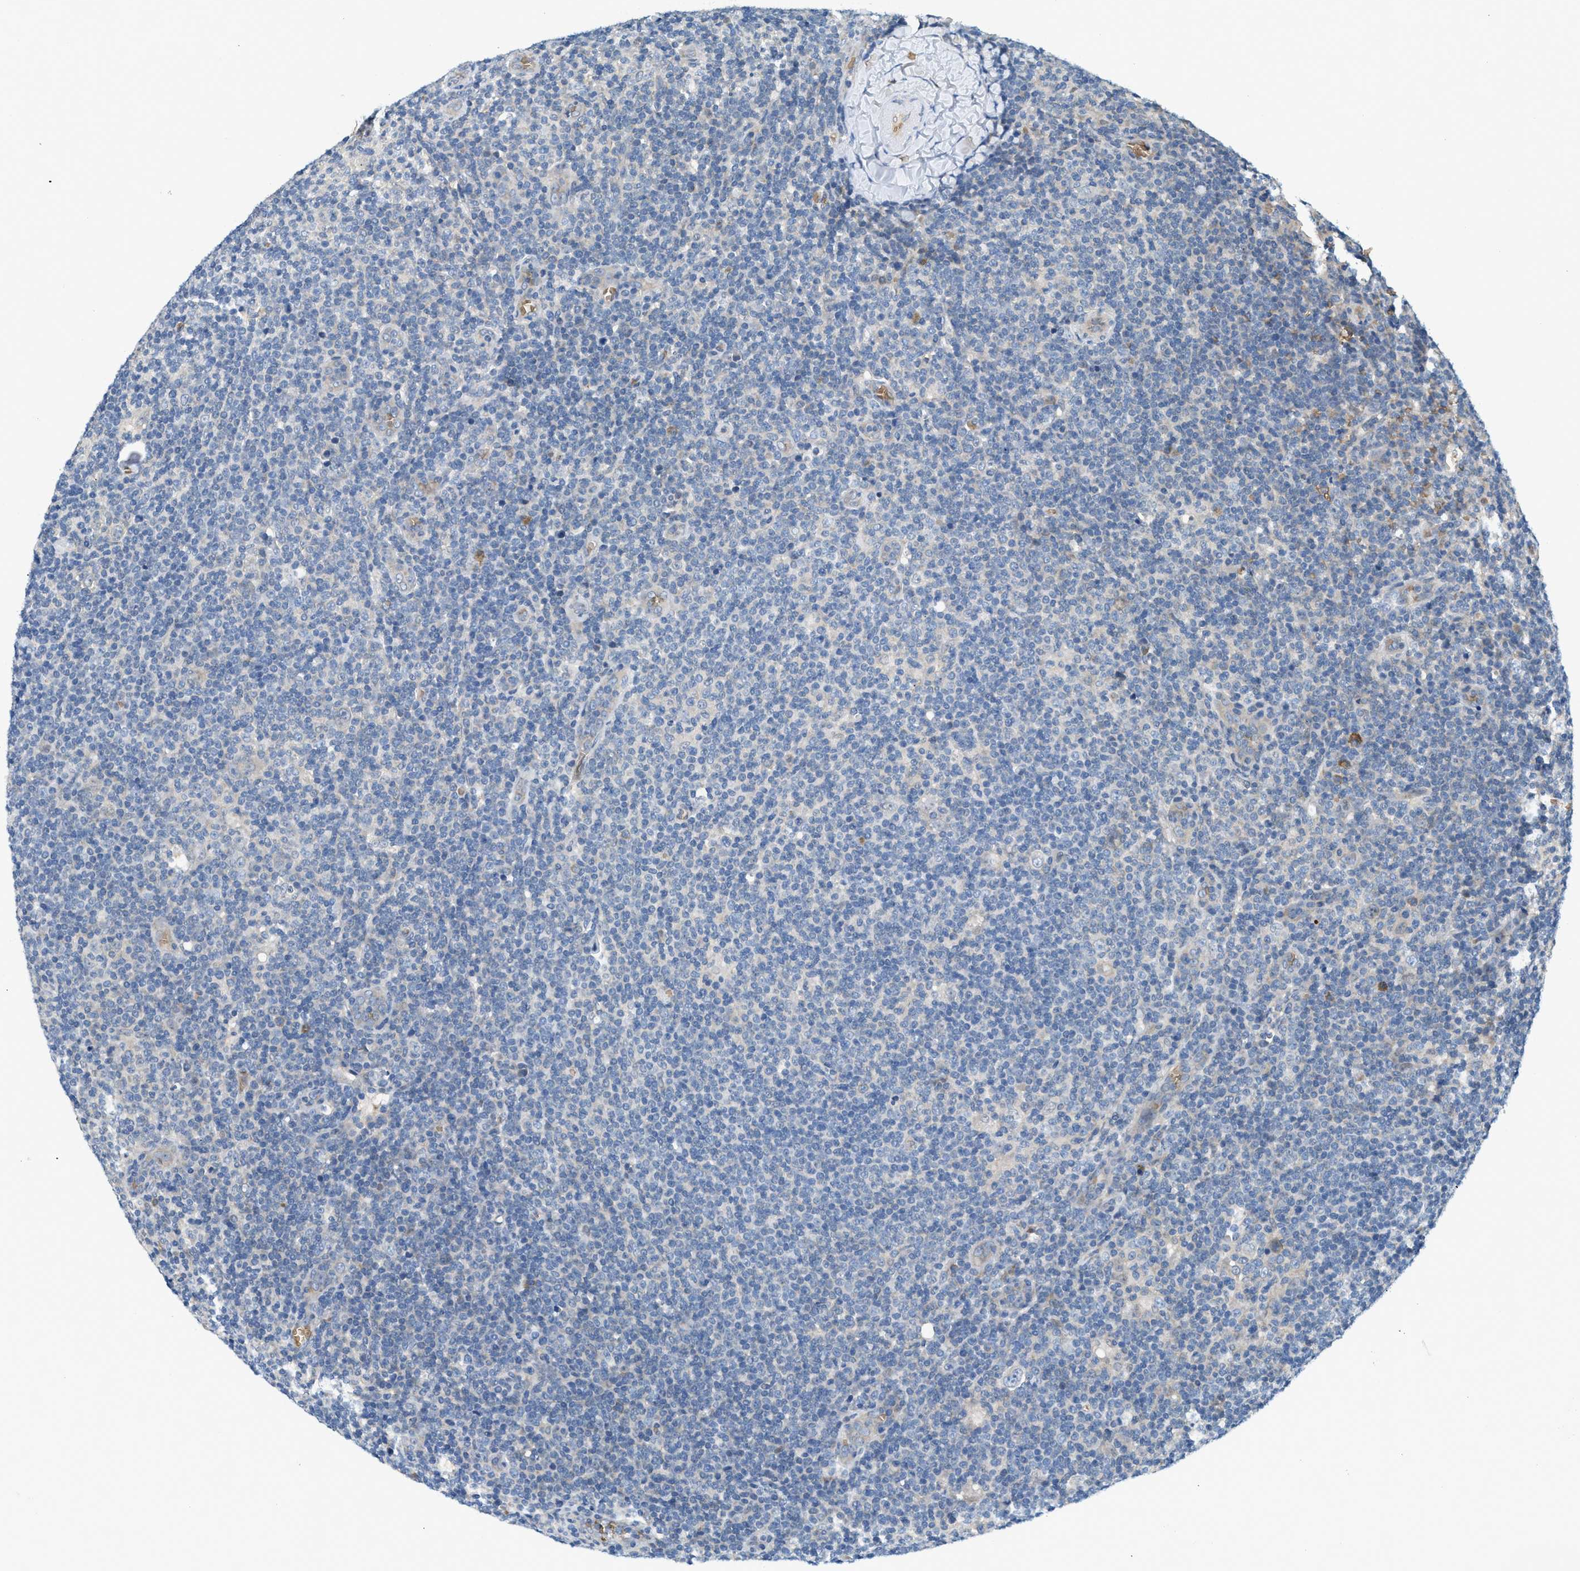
{"staining": {"intensity": "negative", "quantity": "none", "location": "none"}, "tissue": "lymphoma", "cell_type": "Tumor cells", "image_type": "cancer", "snomed": [{"axis": "morphology", "description": "Hodgkin's disease, NOS"}, {"axis": "topography", "description": "Lymph node"}], "caption": "Human lymphoma stained for a protein using IHC displays no expression in tumor cells.", "gene": "CYTH2", "patient": {"sex": "female", "age": 57}}